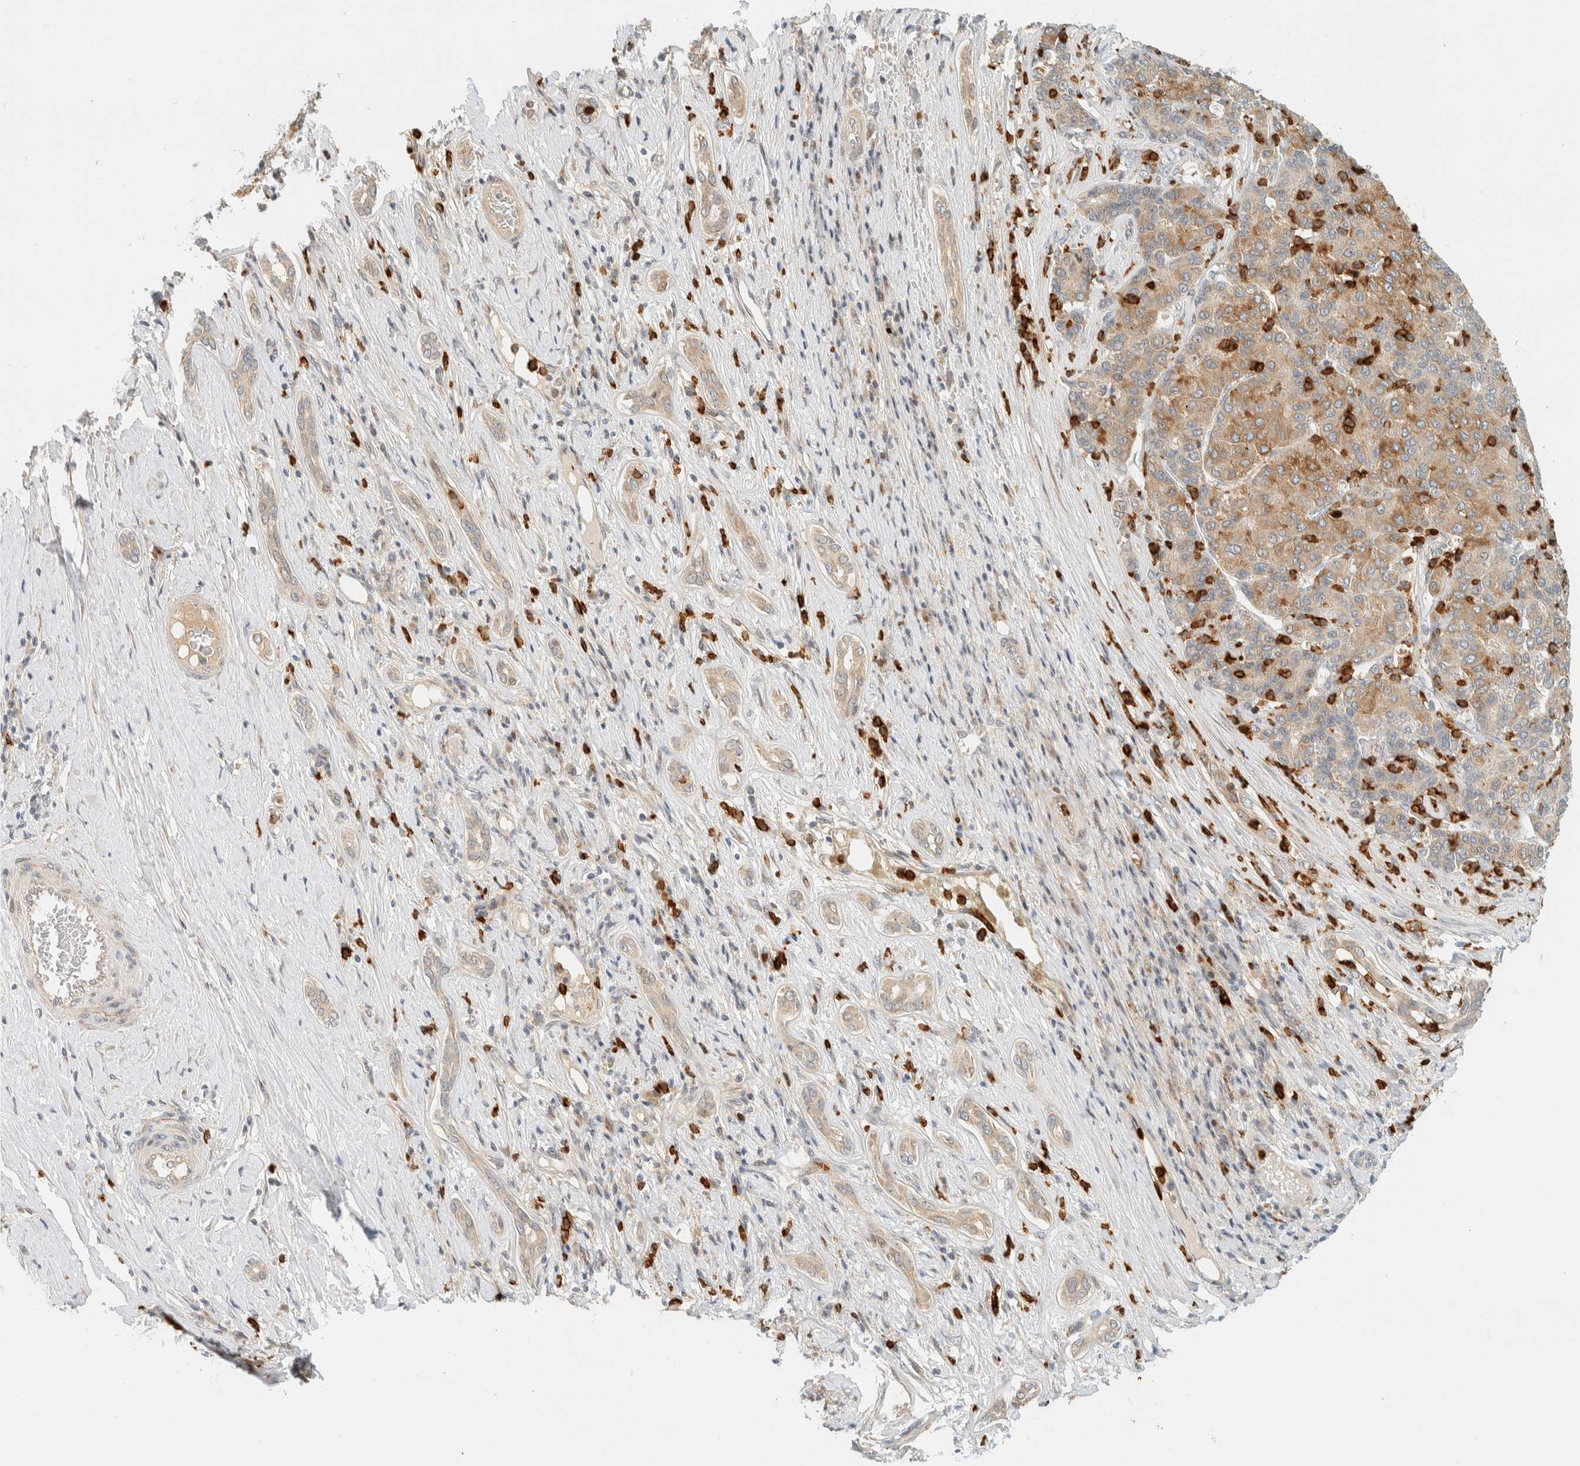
{"staining": {"intensity": "moderate", "quantity": ">75%", "location": "cytoplasmic/membranous"}, "tissue": "liver cancer", "cell_type": "Tumor cells", "image_type": "cancer", "snomed": [{"axis": "morphology", "description": "Carcinoma, Hepatocellular, NOS"}, {"axis": "topography", "description": "Liver"}], "caption": "Immunohistochemistry (IHC) (DAB (3,3'-diaminobenzidine)) staining of liver hepatocellular carcinoma exhibits moderate cytoplasmic/membranous protein expression in about >75% of tumor cells.", "gene": "CCDC171", "patient": {"sex": "male", "age": 65}}